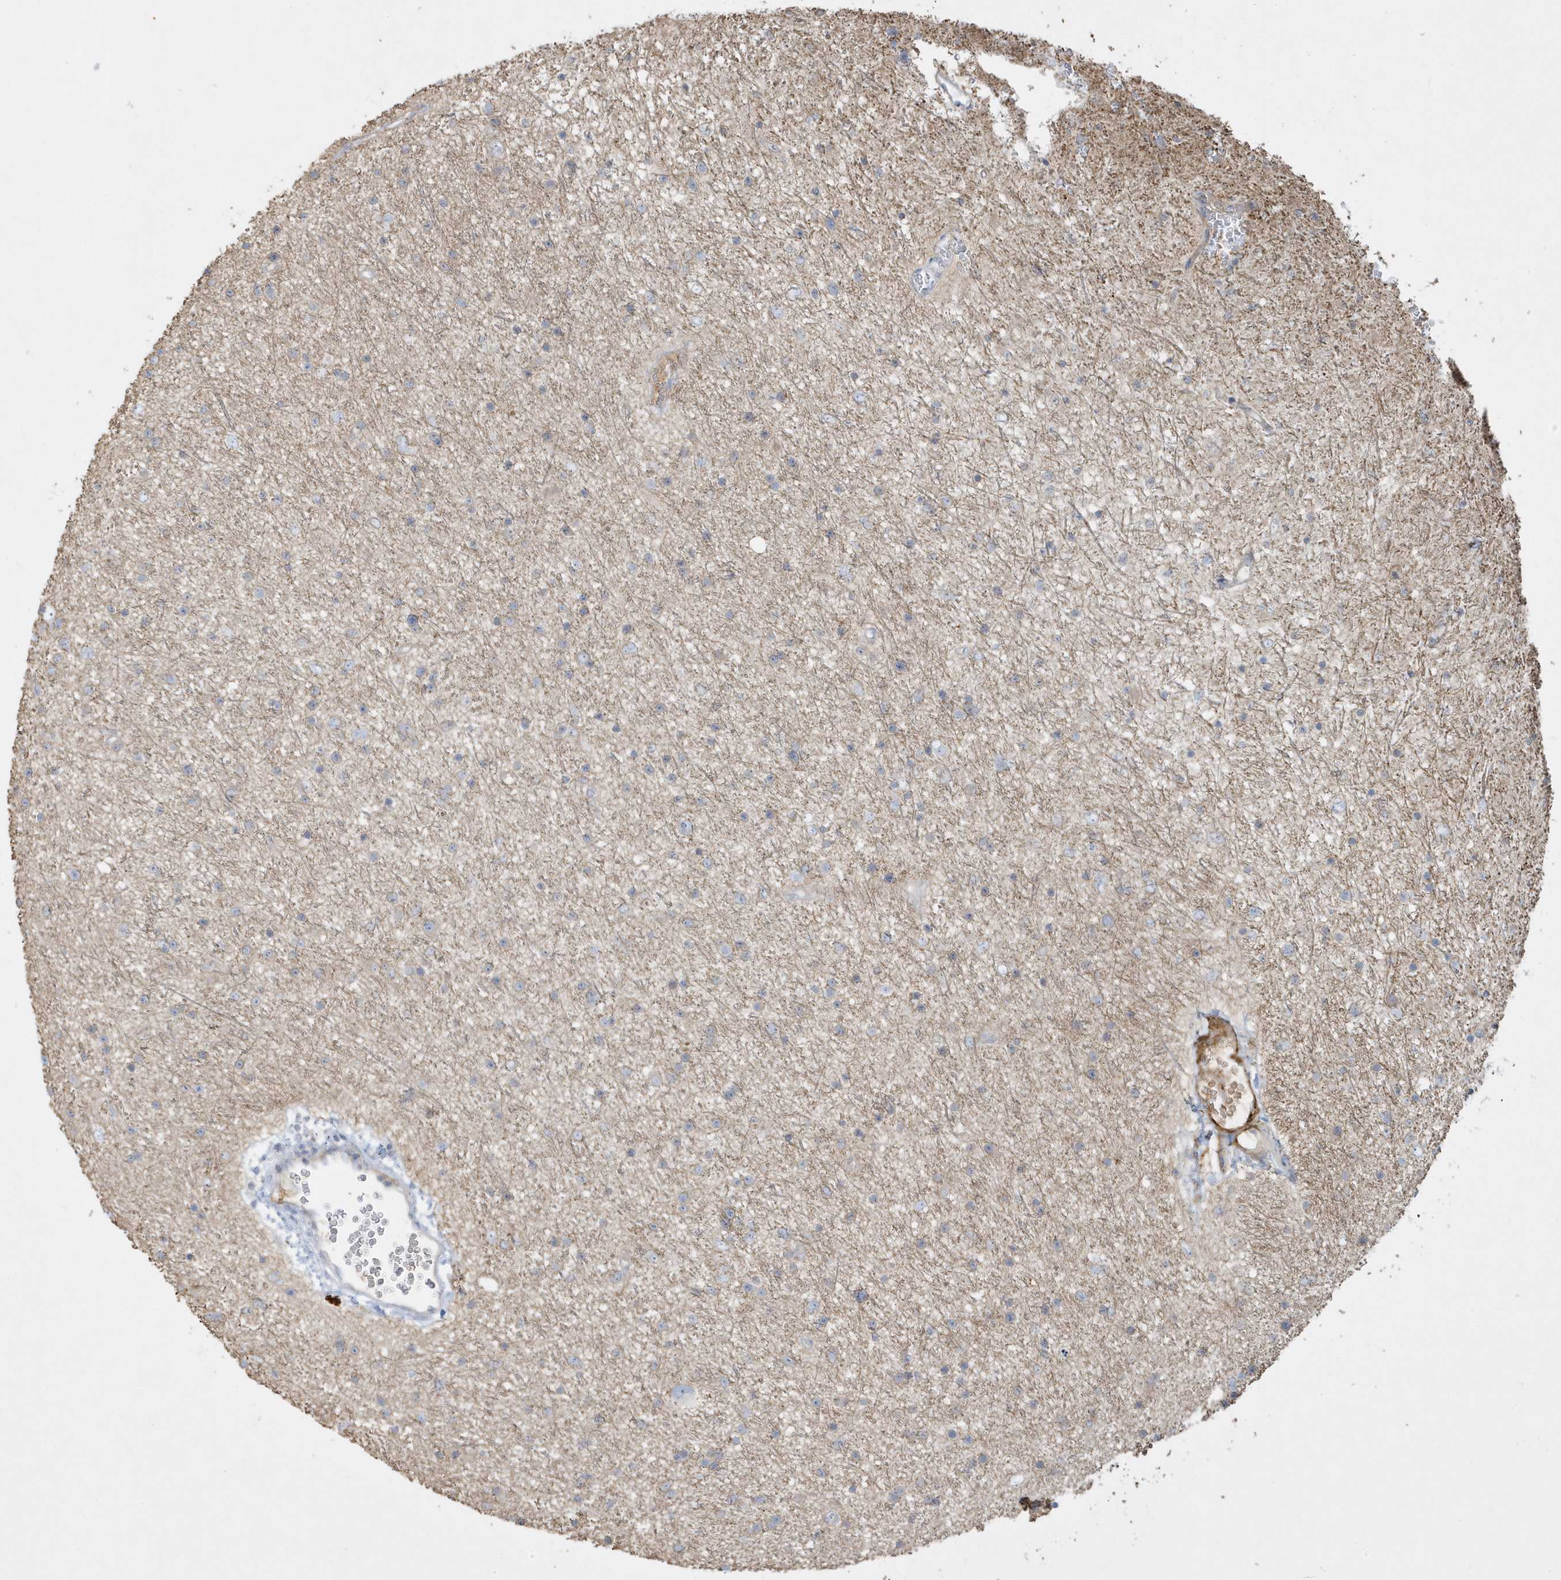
{"staining": {"intensity": "negative", "quantity": "none", "location": "none"}, "tissue": "glioma", "cell_type": "Tumor cells", "image_type": "cancer", "snomed": [{"axis": "morphology", "description": "Glioma, malignant, Low grade"}, {"axis": "topography", "description": "Cerebral cortex"}], "caption": "IHC micrograph of human malignant glioma (low-grade) stained for a protein (brown), which displays no staining in tumor cells.", "gene": "THADA", "patient": {"sex": "female", "age": 39}}